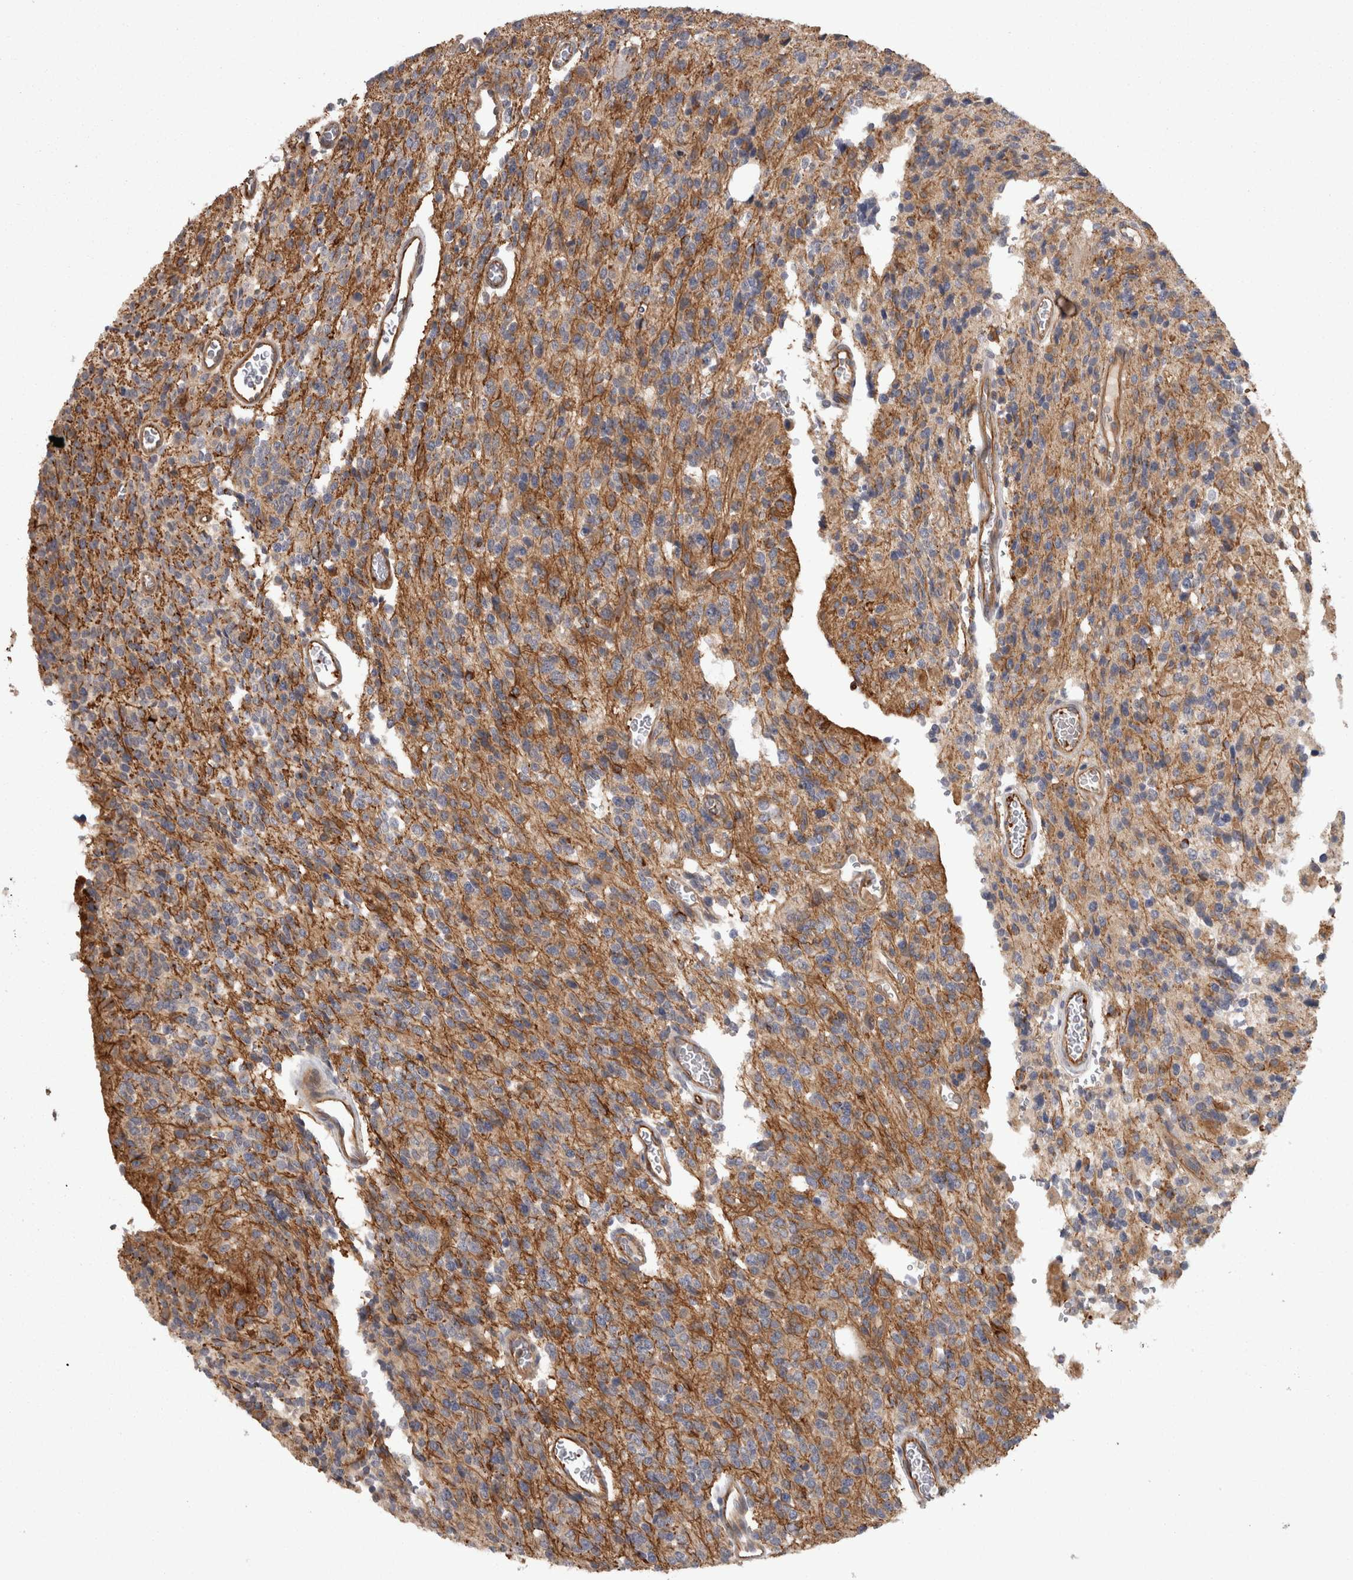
{"staining": {"intensity": "weak", "quantity": "<25%", "location": "cytoplasmic/membranous"}, "tissue": "glioma", "cell_type": "Tumor cells", "image_type": "cancer", "snomed": [{"axis": "morphology", "description": "Glioma, malignant, High grade"}, {"axis": "topography", "description": "Brain"}], "caption": "Tumor cells show no significant protein positivity in malignant glioma (high-grade).", "gene": "RMDN1", "patient": {"sex": "male", "age": 34}}